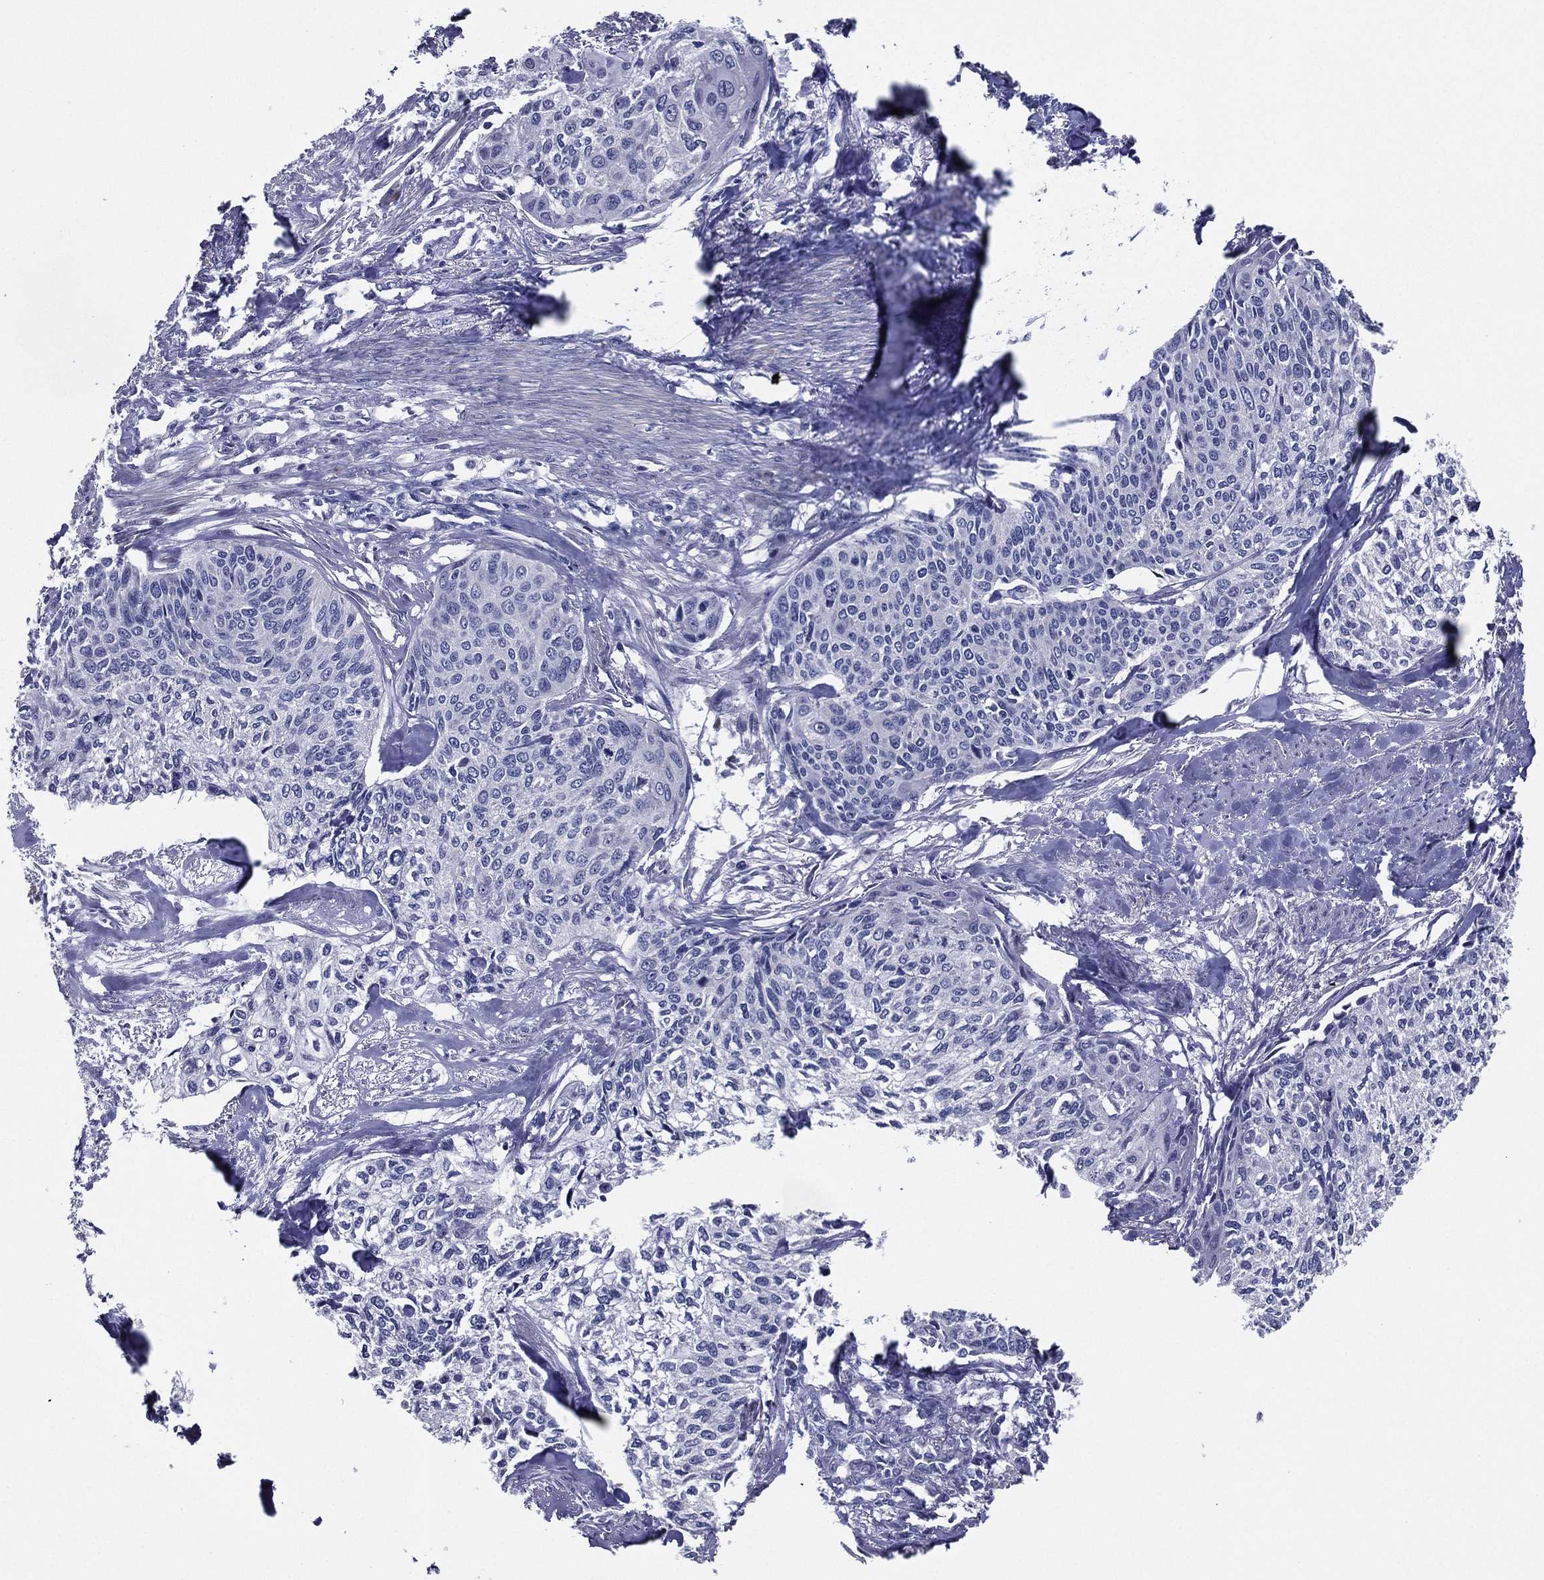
{"staining": {"intensity": "negative", "quantity": "none", "location": "none"}, "tissue": "cervical cancer", "cell_type": "Tumor cells", "image_type": "cancer", "snomed": [{"axis": "morphology", "description": "Squamous cell carcinoma, NOS"}, {"axis": "topography", "description": "Cervix"}], "caption": "An image of human squamous cell carcinoma (cervical) is negative for staining in tumor cells. (DAB IHC with hematoxylin counter stain).", "gene": "SLC13A4", "patient": {"sex": "female", "age": 58}}